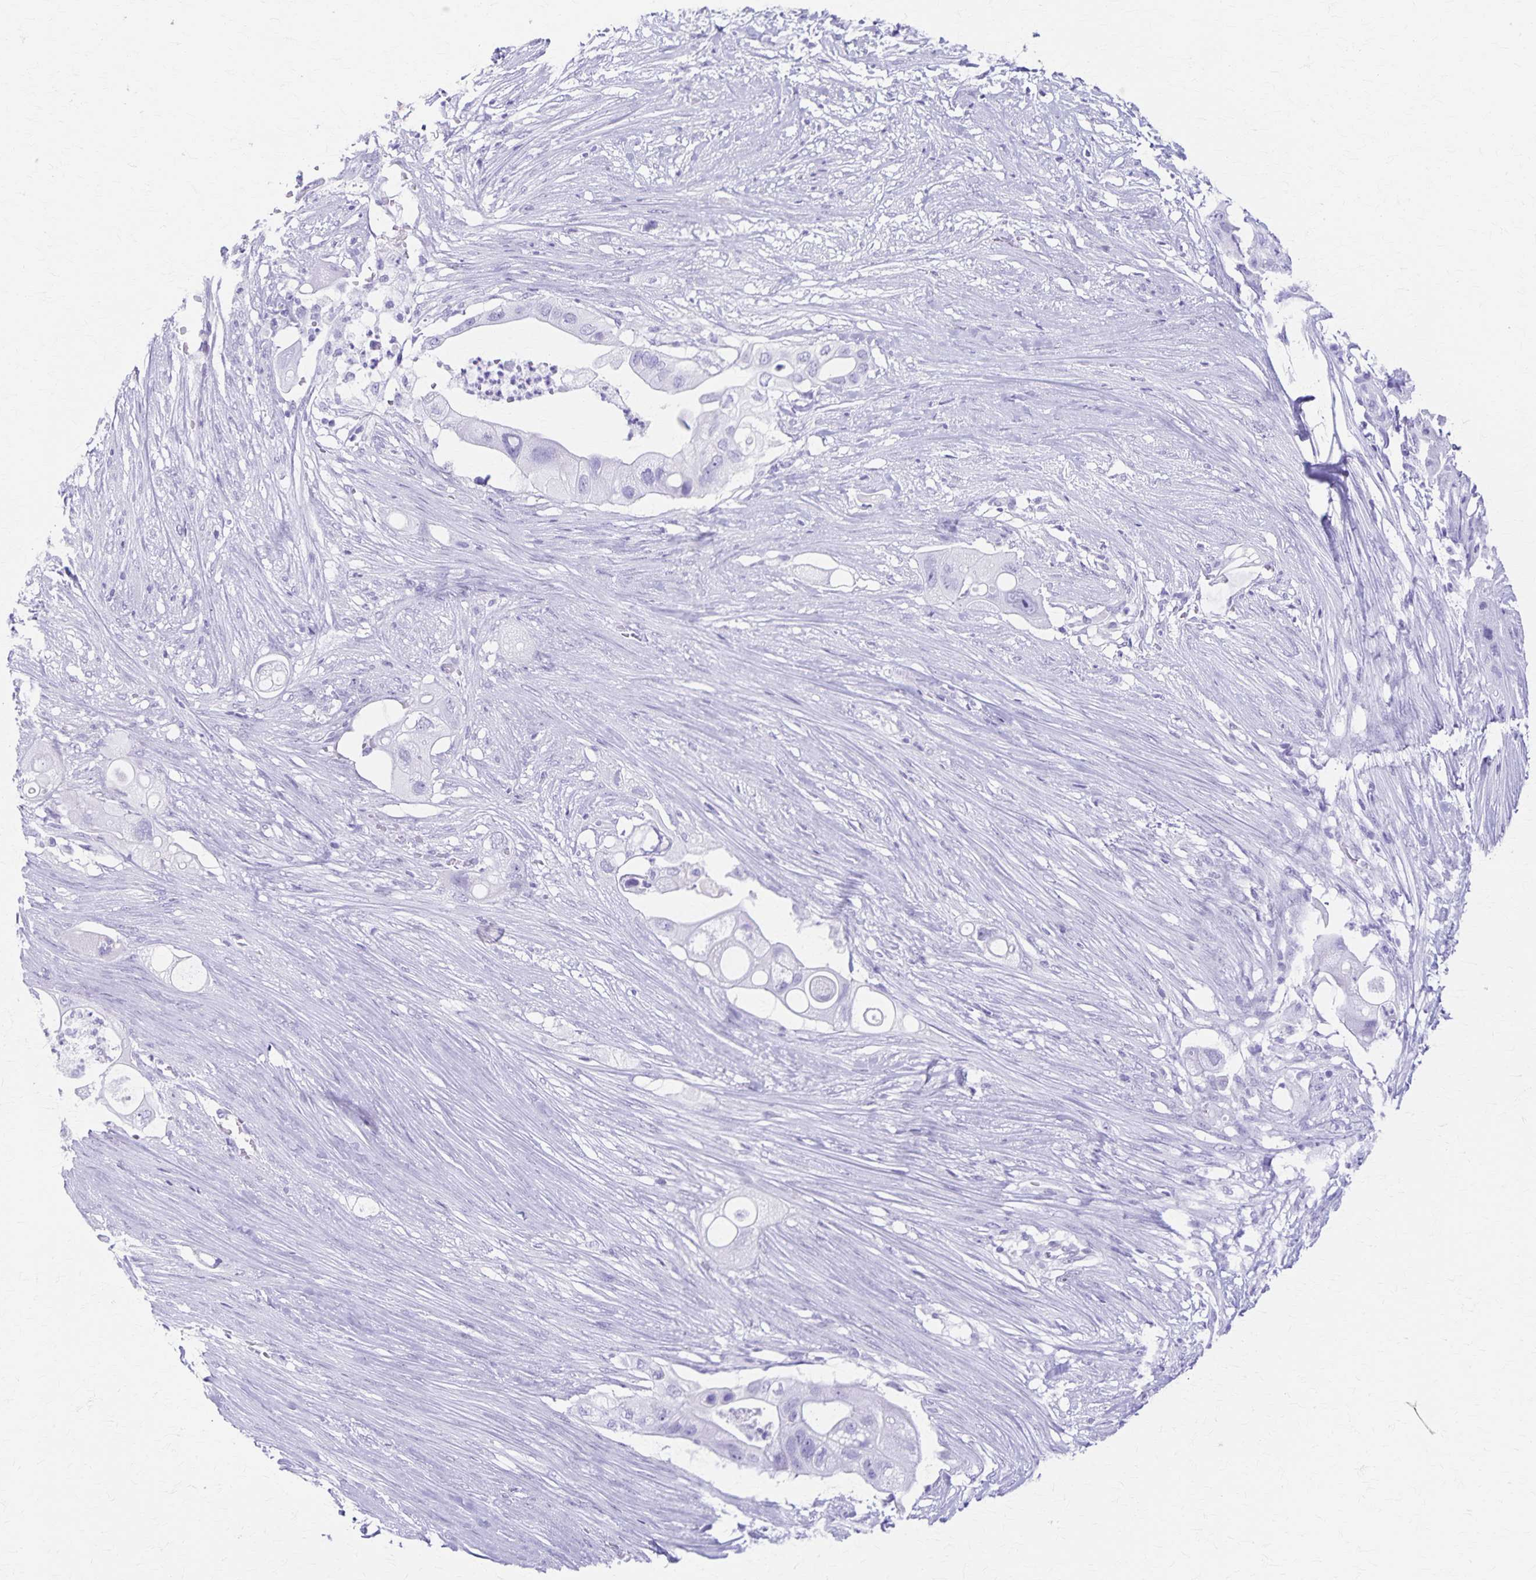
{"staining": {"intensity": "negative", "quantity": "none", "location": "none"}, "tissue": "pancreatic cancer", "cell_type": "Tumor cells", "image_type": "cancer", "snomed": [{"axis": "morphology", "description": "Adenocarcinoma, NOS"}, {"axis": "topography", "description": "Pancreas"}], "caption": "Photomicrograph shows no significant protein positivity in tumor cells of adenocarcinoma (pancreatic).", "gene": "DEFA5", "patient": {"sex": "female", "age": 72}}